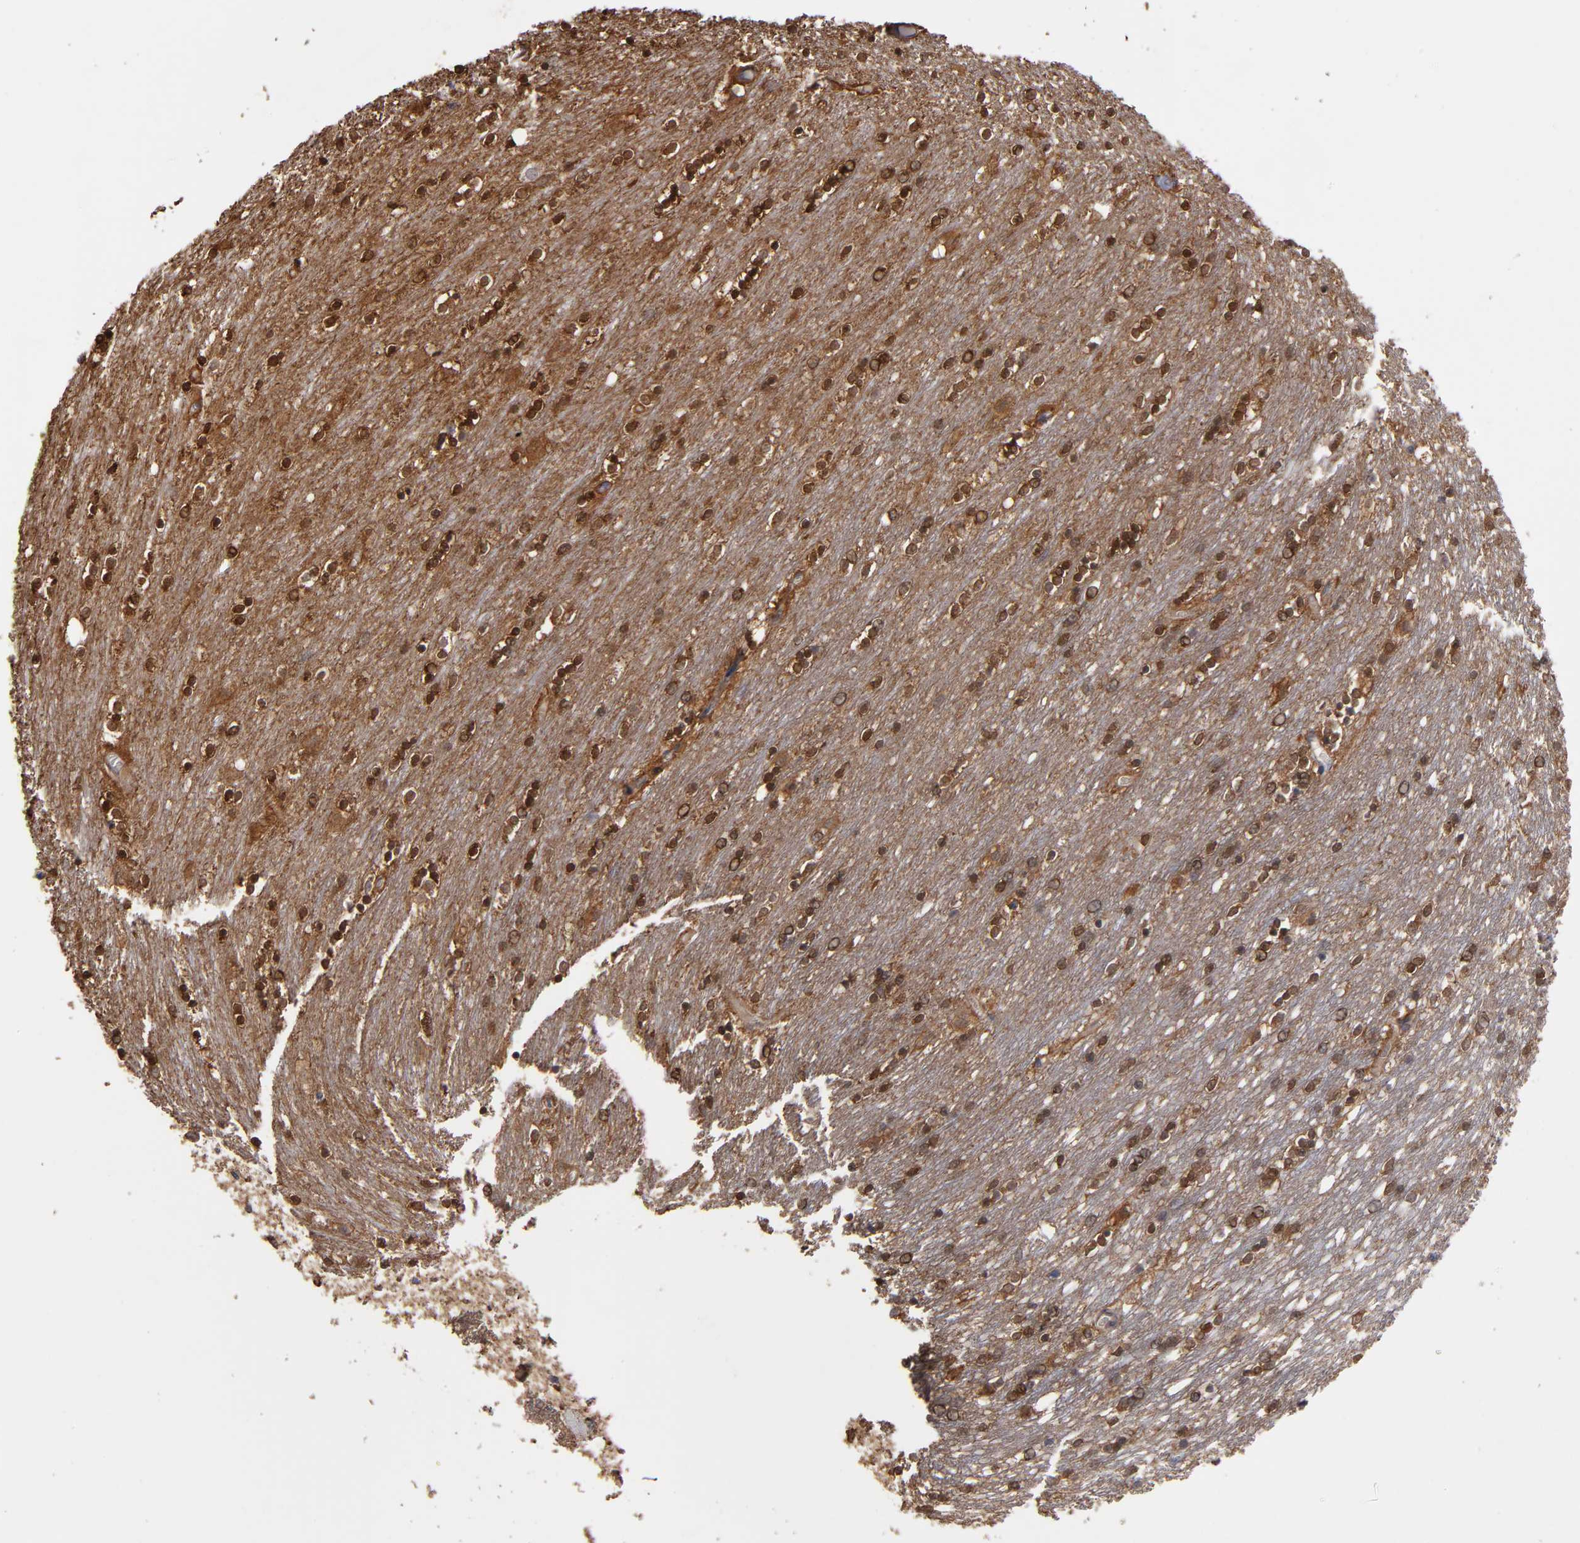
{"staining": {"intensity": "moderate", "quantity": ">75%", "location": "cytoplasmic/membranous,nuclear"}, "tissue": "caudate", "cell_type": "Glial cells", "image_type": "normal", "snomed": [{"axis": "morphology", "description": "Normal tissue, NOS"}, {"axis": "topography", "description": "Lateral ventricle wall"}], "caption": "The immunohistochemical stain shows moderate cytoplasmic/membranous,nuclear expression in glial cells of unremarkable caudate. The staining is performed using DAB brown chromogen to label protein expression. The nuclei are counter-stained blue using hematoxylin.", "gene": "NDRG2", "patient": {"sex": "female", "age": 54}}